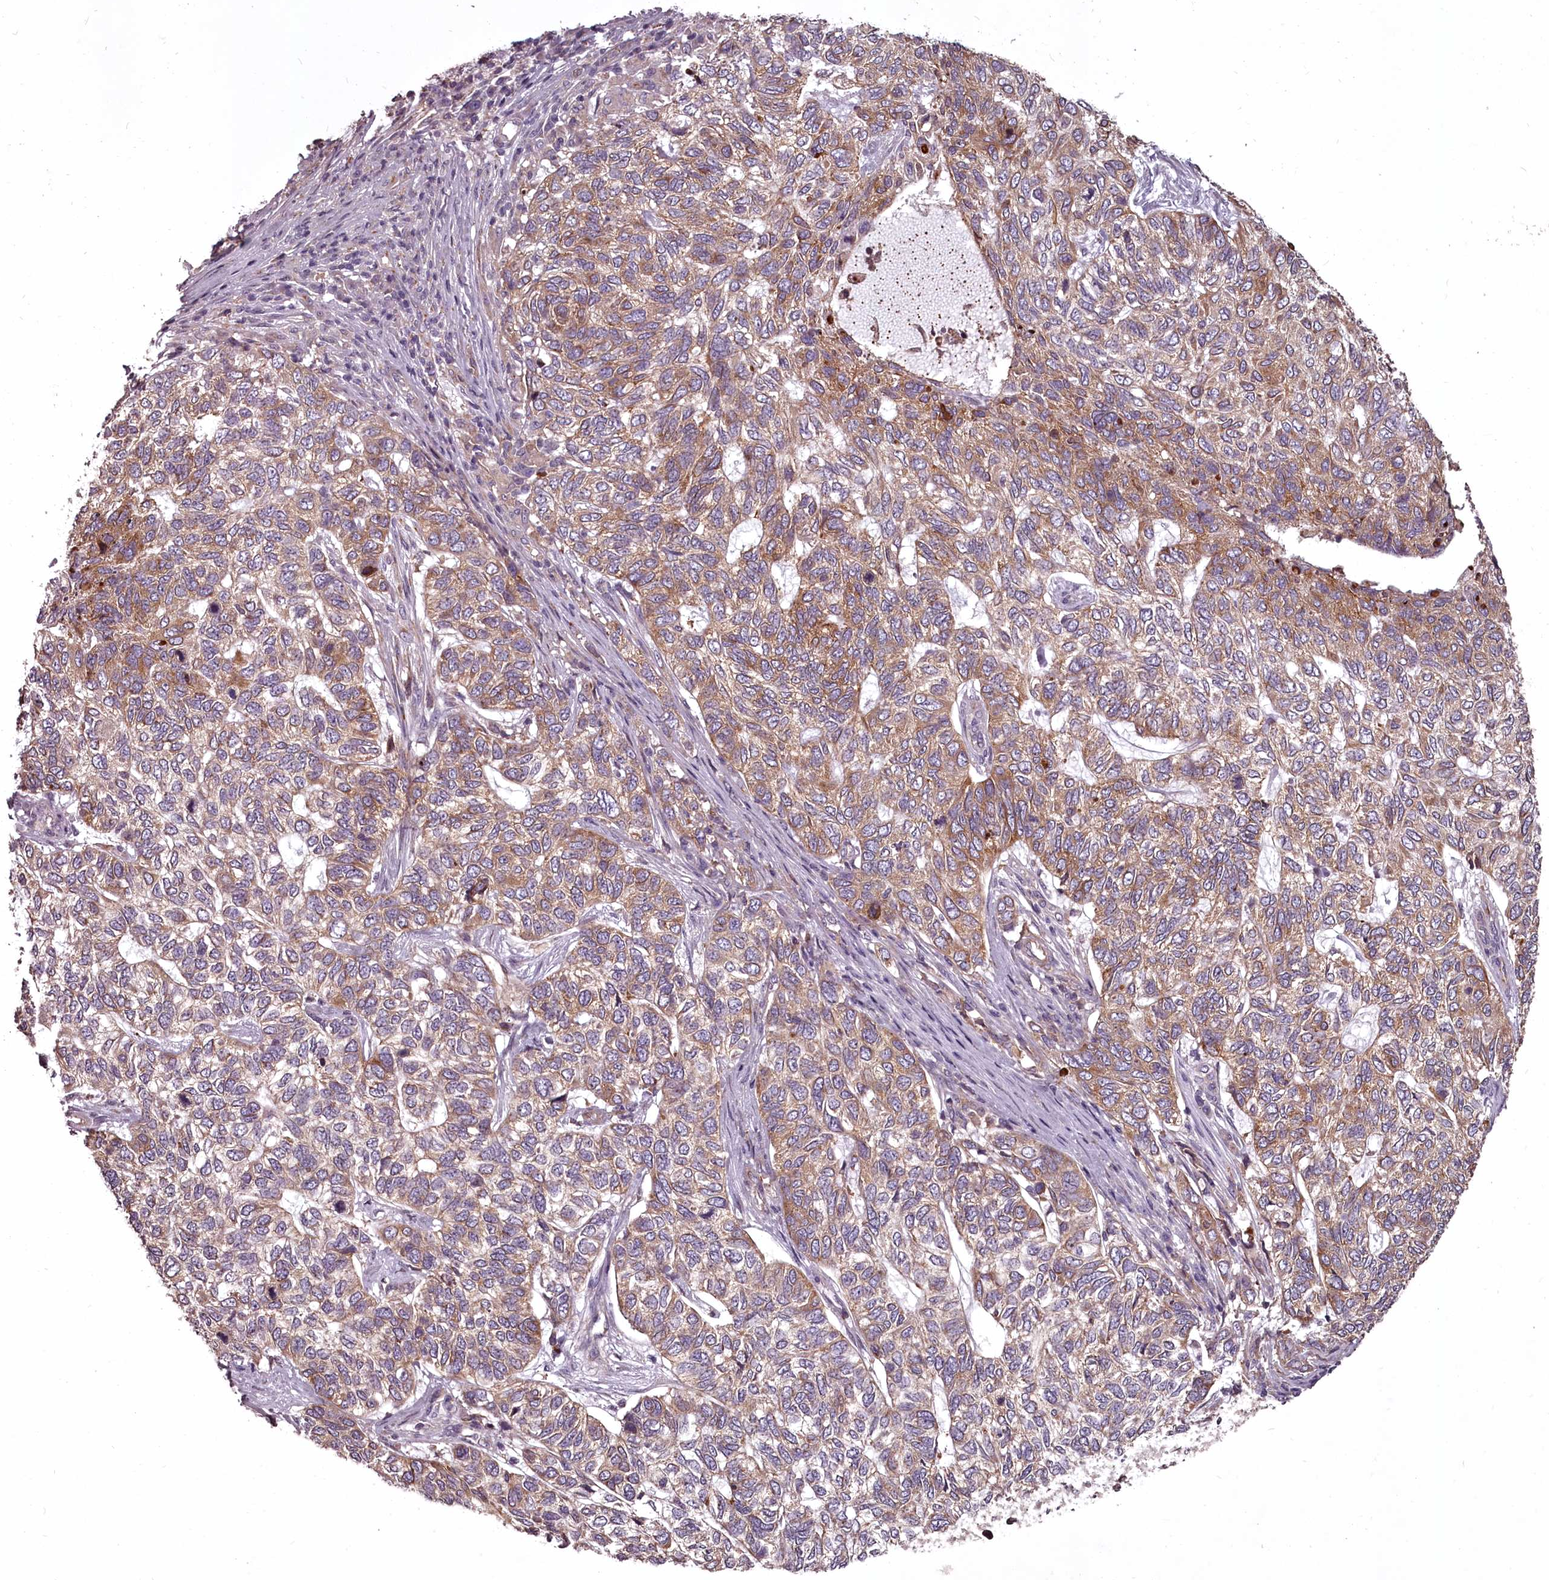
{"staining": {"intensity": "moderate", "quantity": "25%-75%", "location": "cytoplasmic/membranous"}, "tissue": "skin cancer", "cell_type": "Tumor cells", "image_type": "cancer", "snomed": [{"axis": "morphology", "description": "Basal cell carcinoma"}, {"axis": "topography", "description": "Skin"}], "caption": "Immunohistochemical staining of basal cell carcinoma (skin) reveals medium levels of moderate cytoplasmic/membranous staining in about 25%-75% of tumor cells.", "gene": "STX6", "patient": {"sex": "female", "age": 65}}